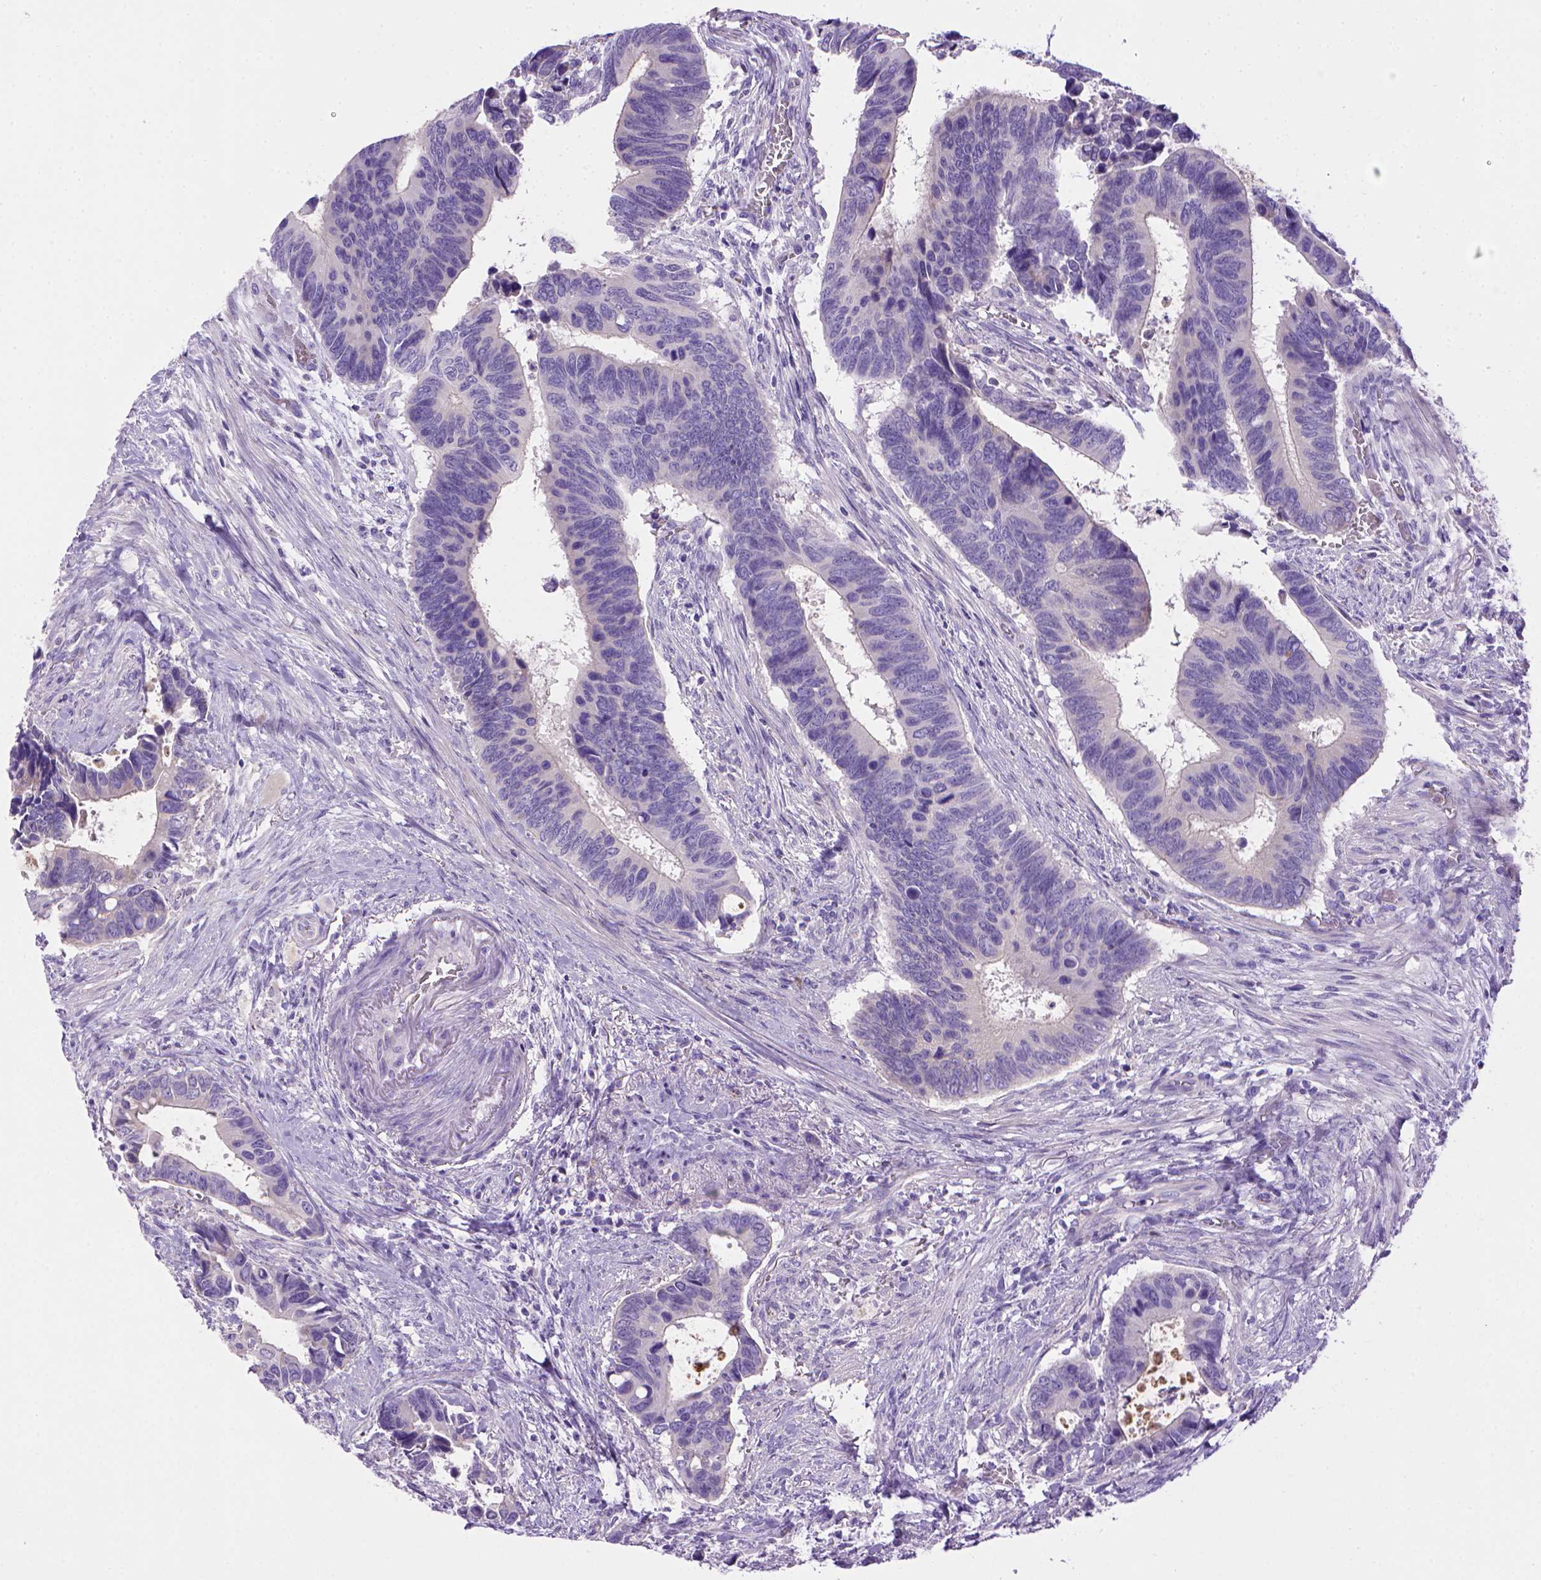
{"staining": {"intensity": "negative", "quantity": "none", "location": "none"}, "tissue": "colorectal cancer", "cell_type": "Tumor cells", "image_type": "cancer", "snomed": [{"axis": "morphology", "description": "Adenocarcinoma, NOS"}, {"axis": "topography", "description": "Colon"}], "caption": "The IHC histopathology image has no significant expression in tumor cells of adenocarcinoma (colorectal) tissue.", "gene": "BAAT", "patient": {"sex": "male", "age": 49}}